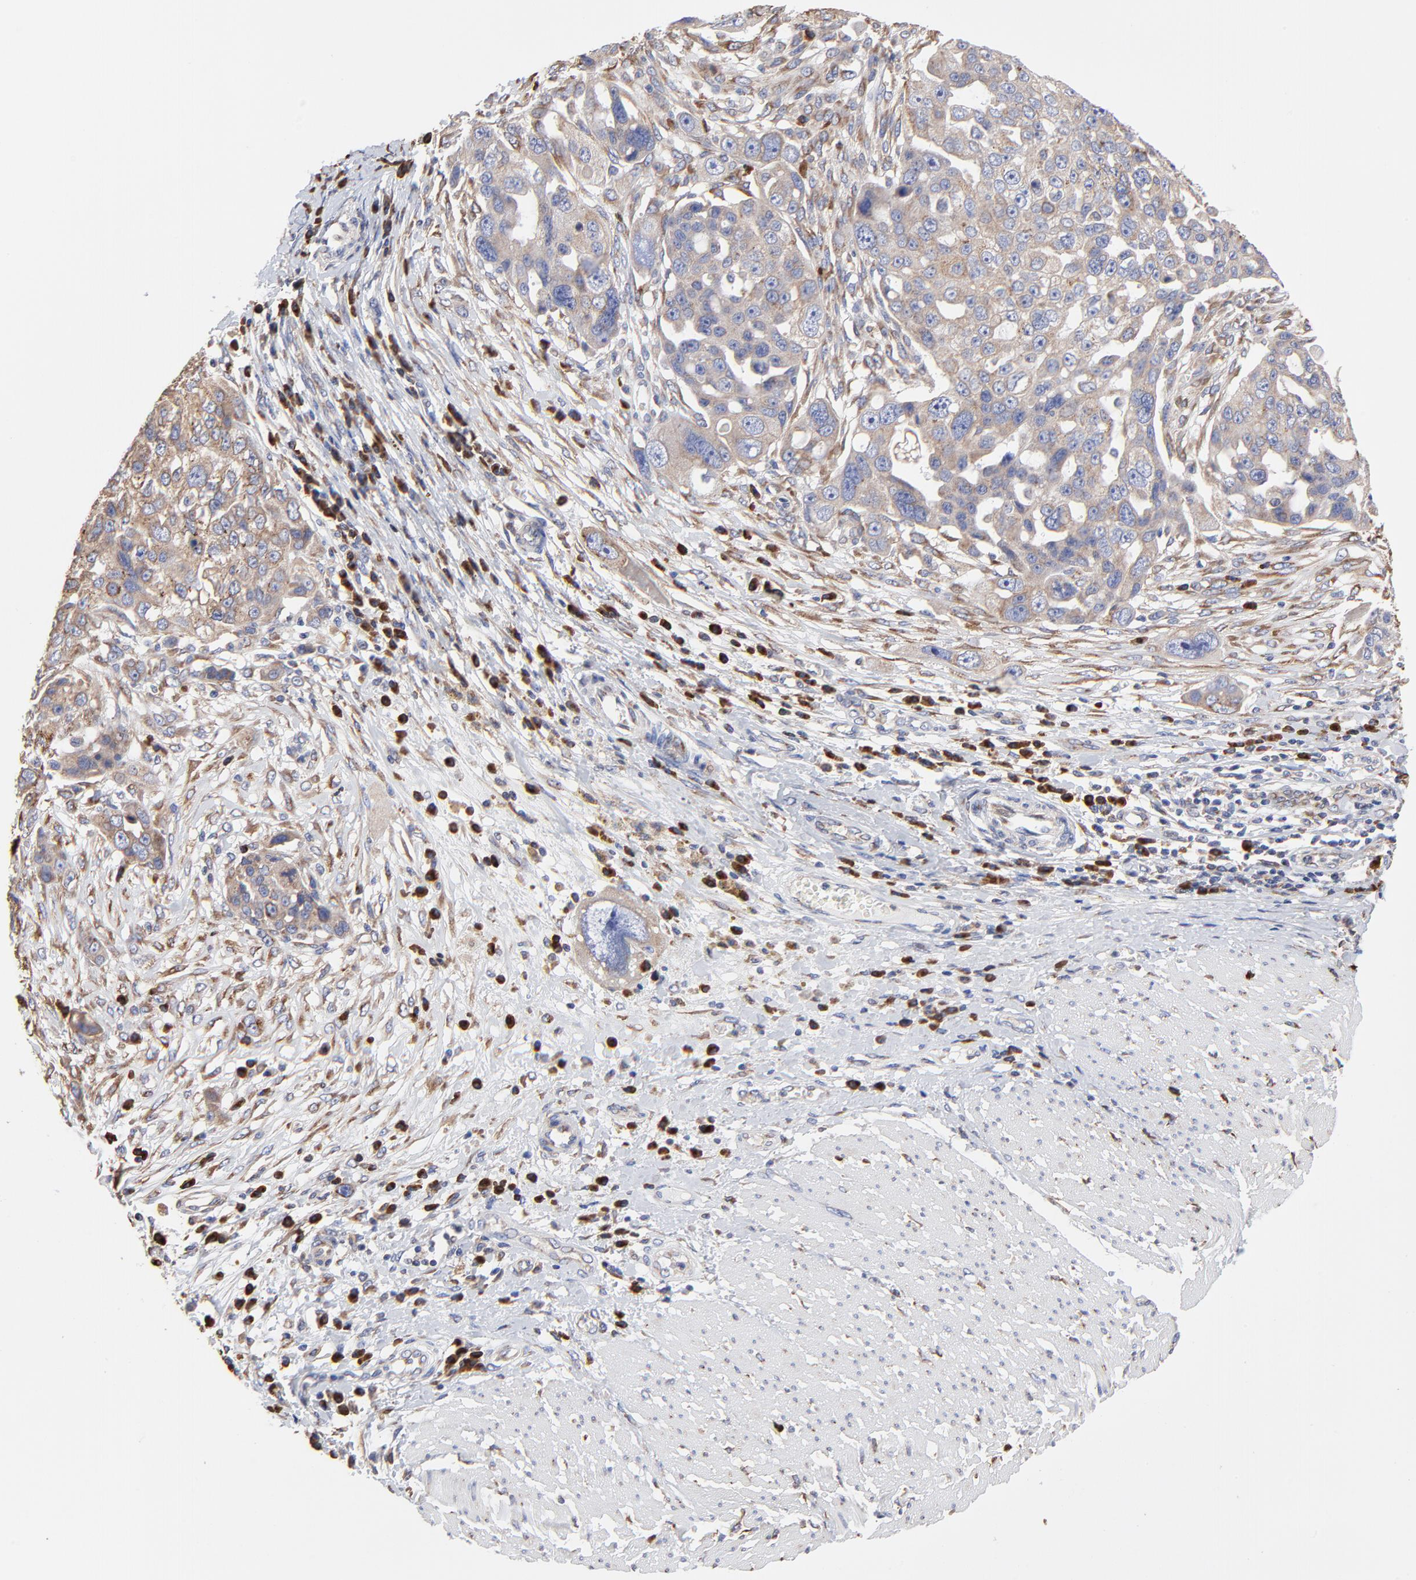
{"staining": {"intensity": "weak", "quantity": ">75%", "location": "cytoplasmic/membranous"}, "tissue": "ovarian cancer", "cell_type": "Tumor cells", "image_type": "cancer", "snomed": [{"axis": "morphology", "description": "Carcinoma, endometroid"}, {"axis": "topography", "description": "Ovary"}], "caption": "Immunohistochemistry (IHC) staining of ovarian endometroid carcinoma, which shows low levels of weak cytoplasmic/membranous positivity in approximately >75% of tumor cells indicating weak cytoplasmic/membranous protein staining. The staining was performed using DAB (3,3'-diaminobenzidine) (brown) for protein detection and nuclei were counterstained in hematoxylin (blue).", "gene": "LMAN1", "patient": {"sex": "female", "age": 75}}